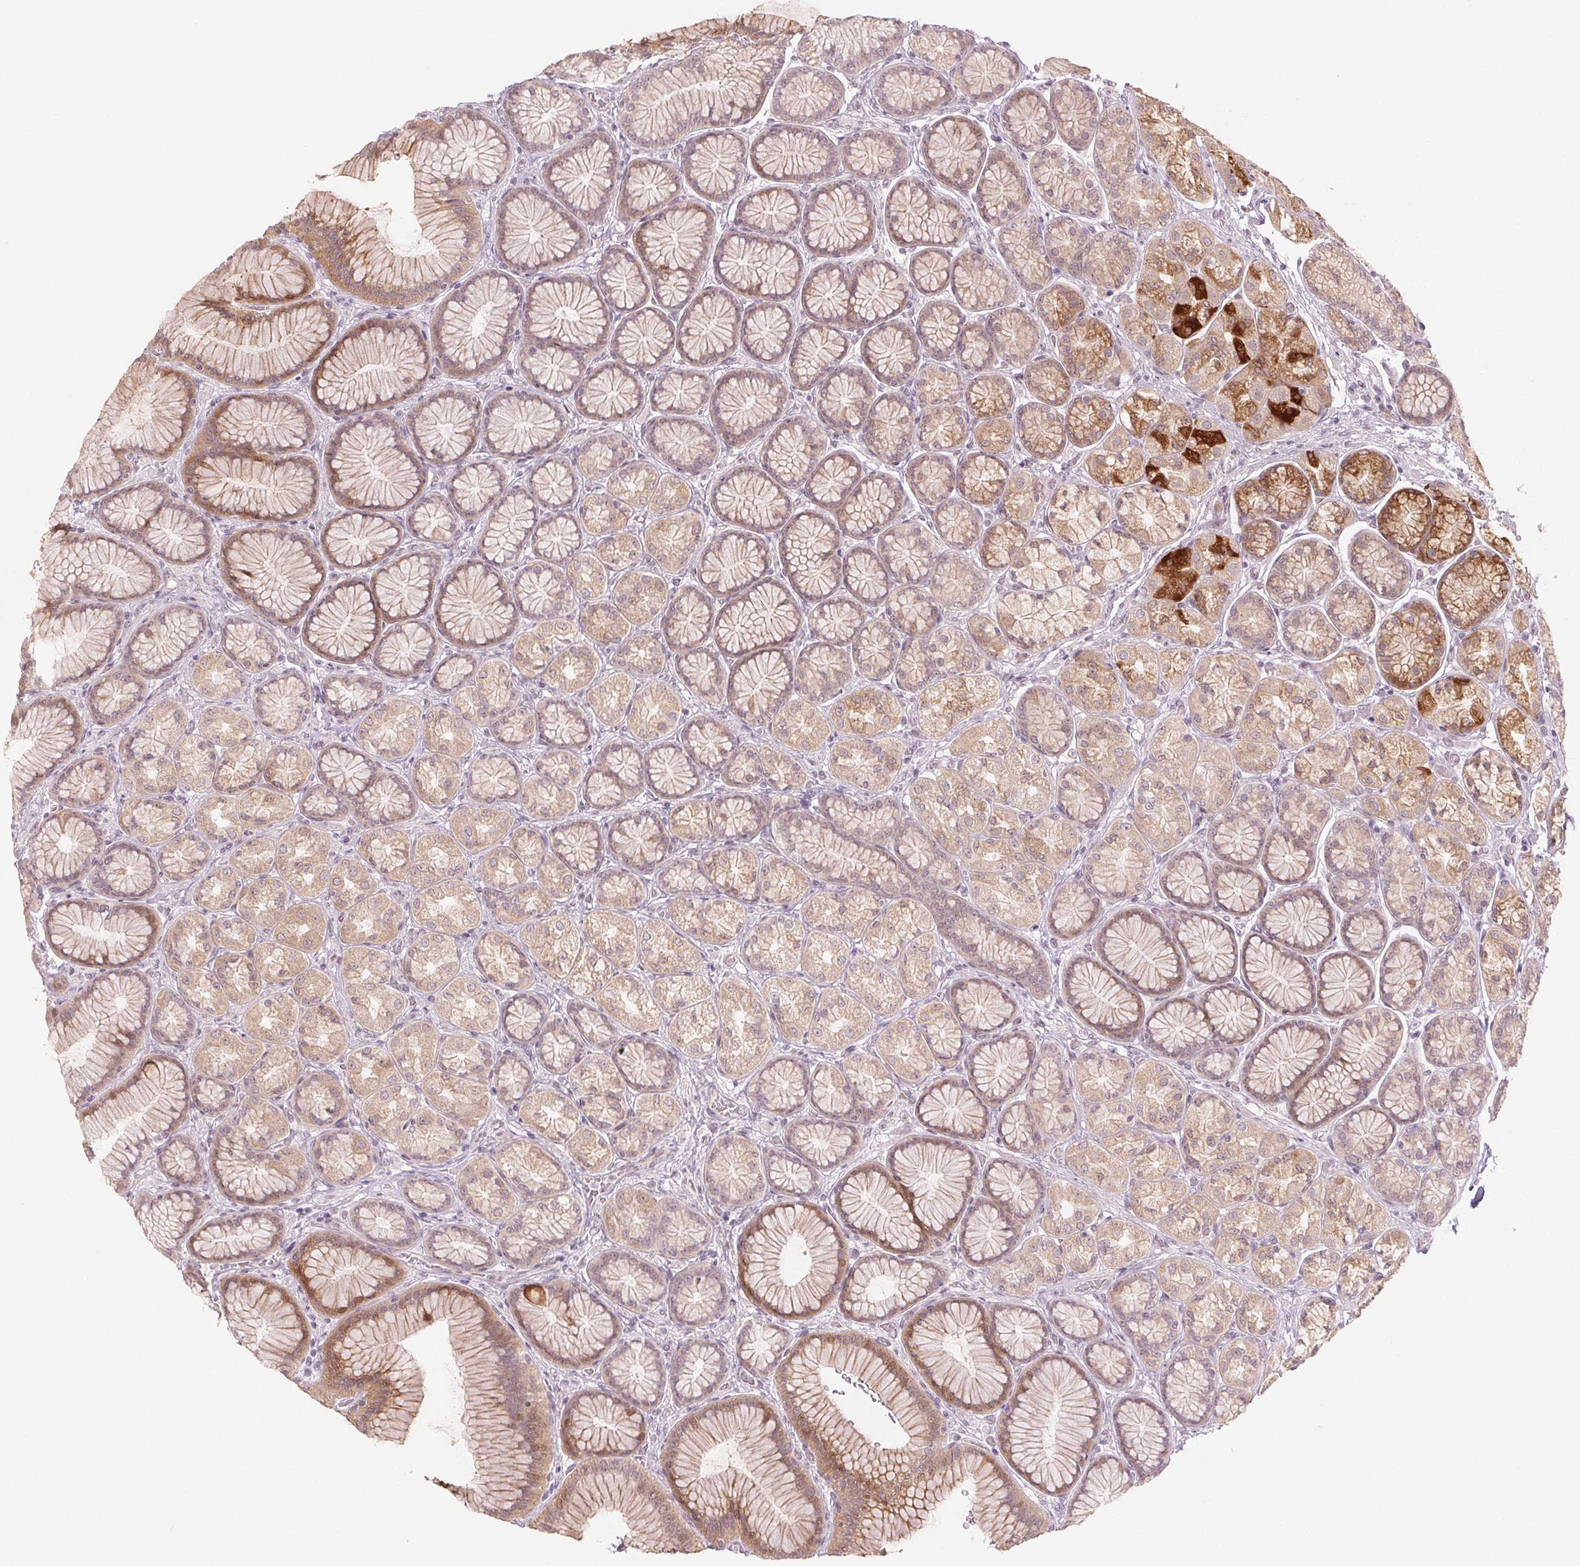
{"staining": {"intensity": "strong", "quantity": "<25%", "location": "cytoplasmic/membranous"}, "tissue": "stomach", "cell_type": "Glandular cells", "image_type": "normal", "snomed": [{"axis": "morphology", "description": "Normal tissue, NOS"}, {"axis": "morphology", "description": "Adenocarcinoma, NOS"}, {"axis": "morphology", "description": "Adenocarcinoma, High grade"}, {"axis": "topography", "description": "Stomach, upper"}, {"axis": "topography", "description": "Stomach"}], "caption": "Immunohistochemistry of normal human stomach reveals medium levels of strong cytoplasmic/membranous staining in approximately <25% of glandular cells.", "gene": "TMED6", "patient": {"sex": "female", "age": 65}}